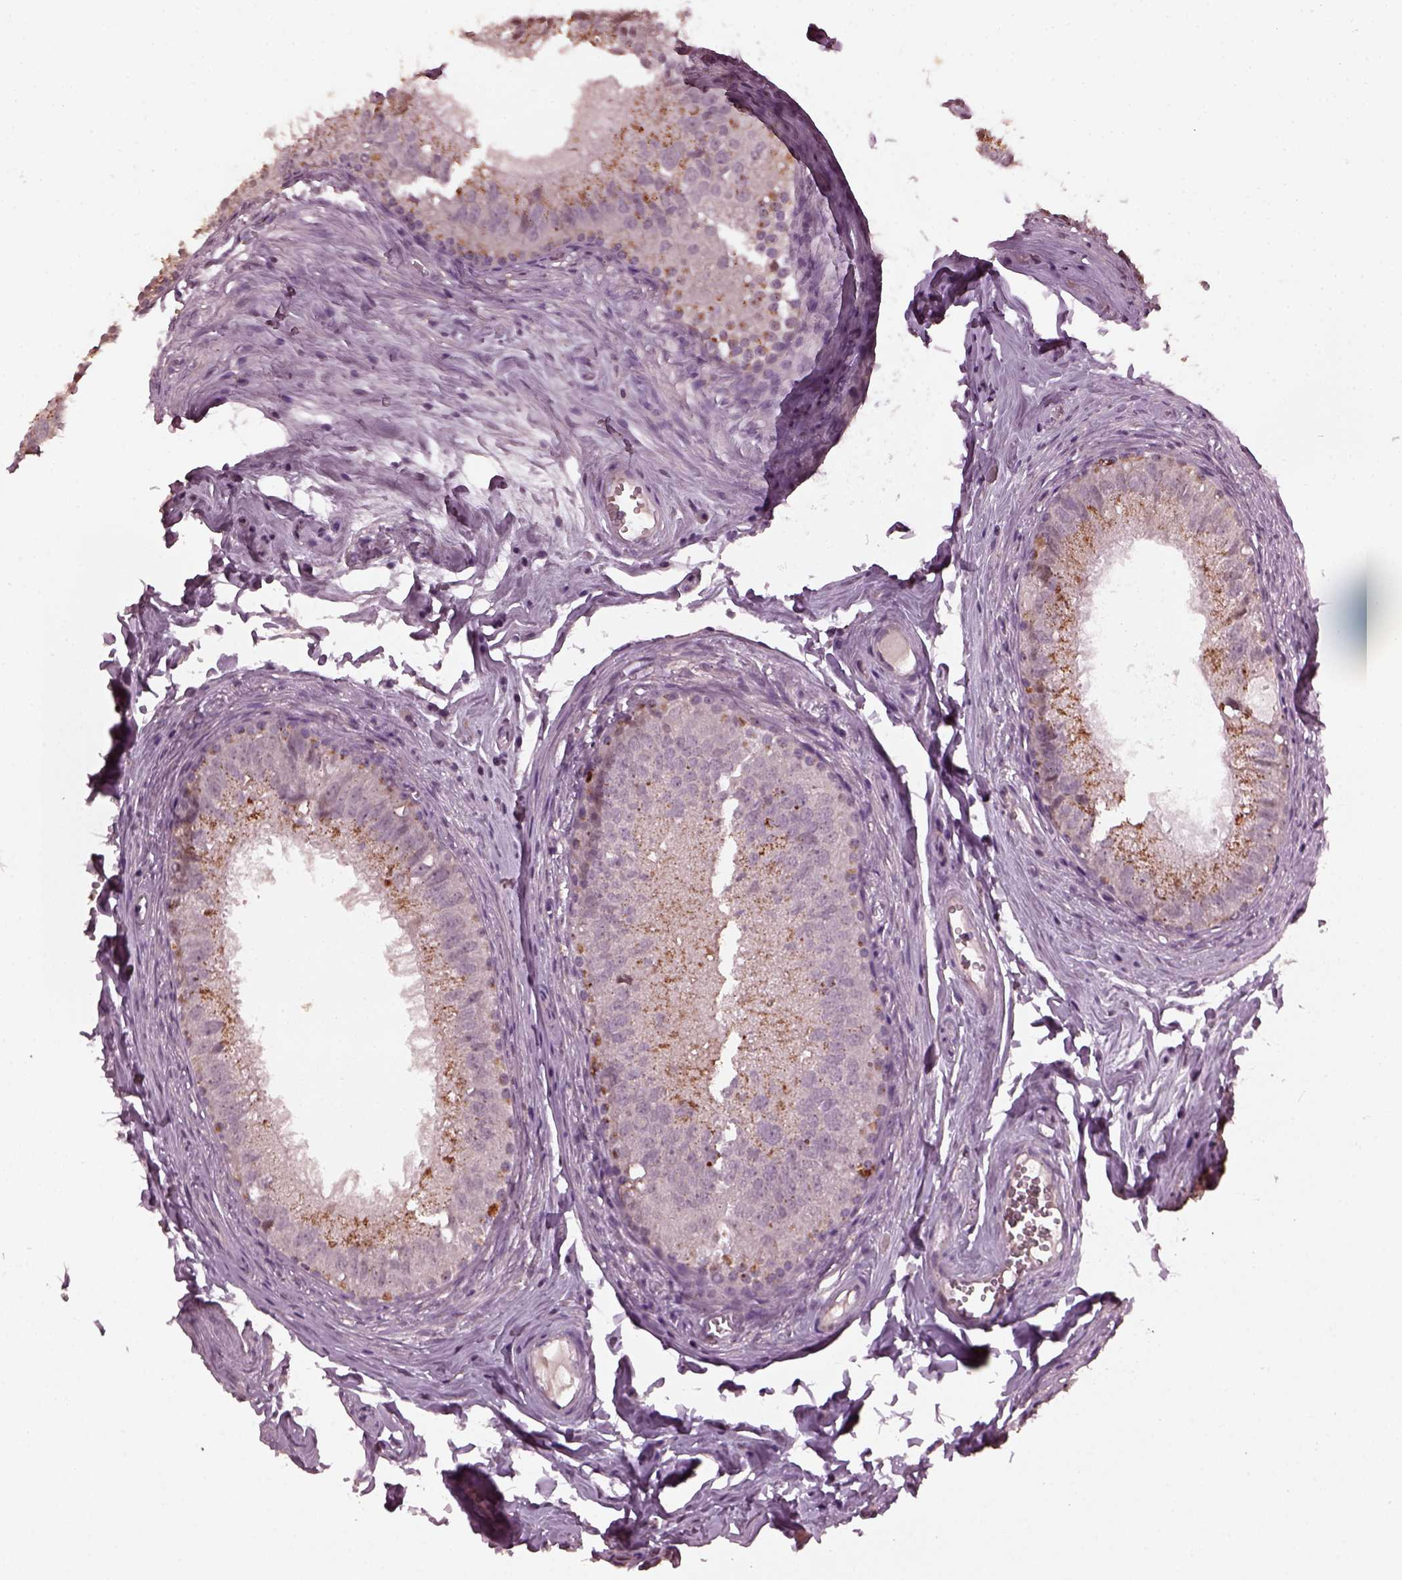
{"staining": {"intensity": "moderate", "quantity": ">75%", "location": "cytoplasmic/membranous"}, "tissue": "epididymis", "cell_type": "Glandular cells", "image_type": "normal", "snomed": [{"axis": "morphology", "description": "Normal tissue, NOS"}, {"axis": "topography", "description": "Epididymis"}], "caption": "Brown immunohistochemical staining in unremarkable epididymis displays moderate cytoplasmic/membranous staining in about >75% of glandular cells.", "gene": "RUFY3", "patient": {"sex": "male", "age": 45}}